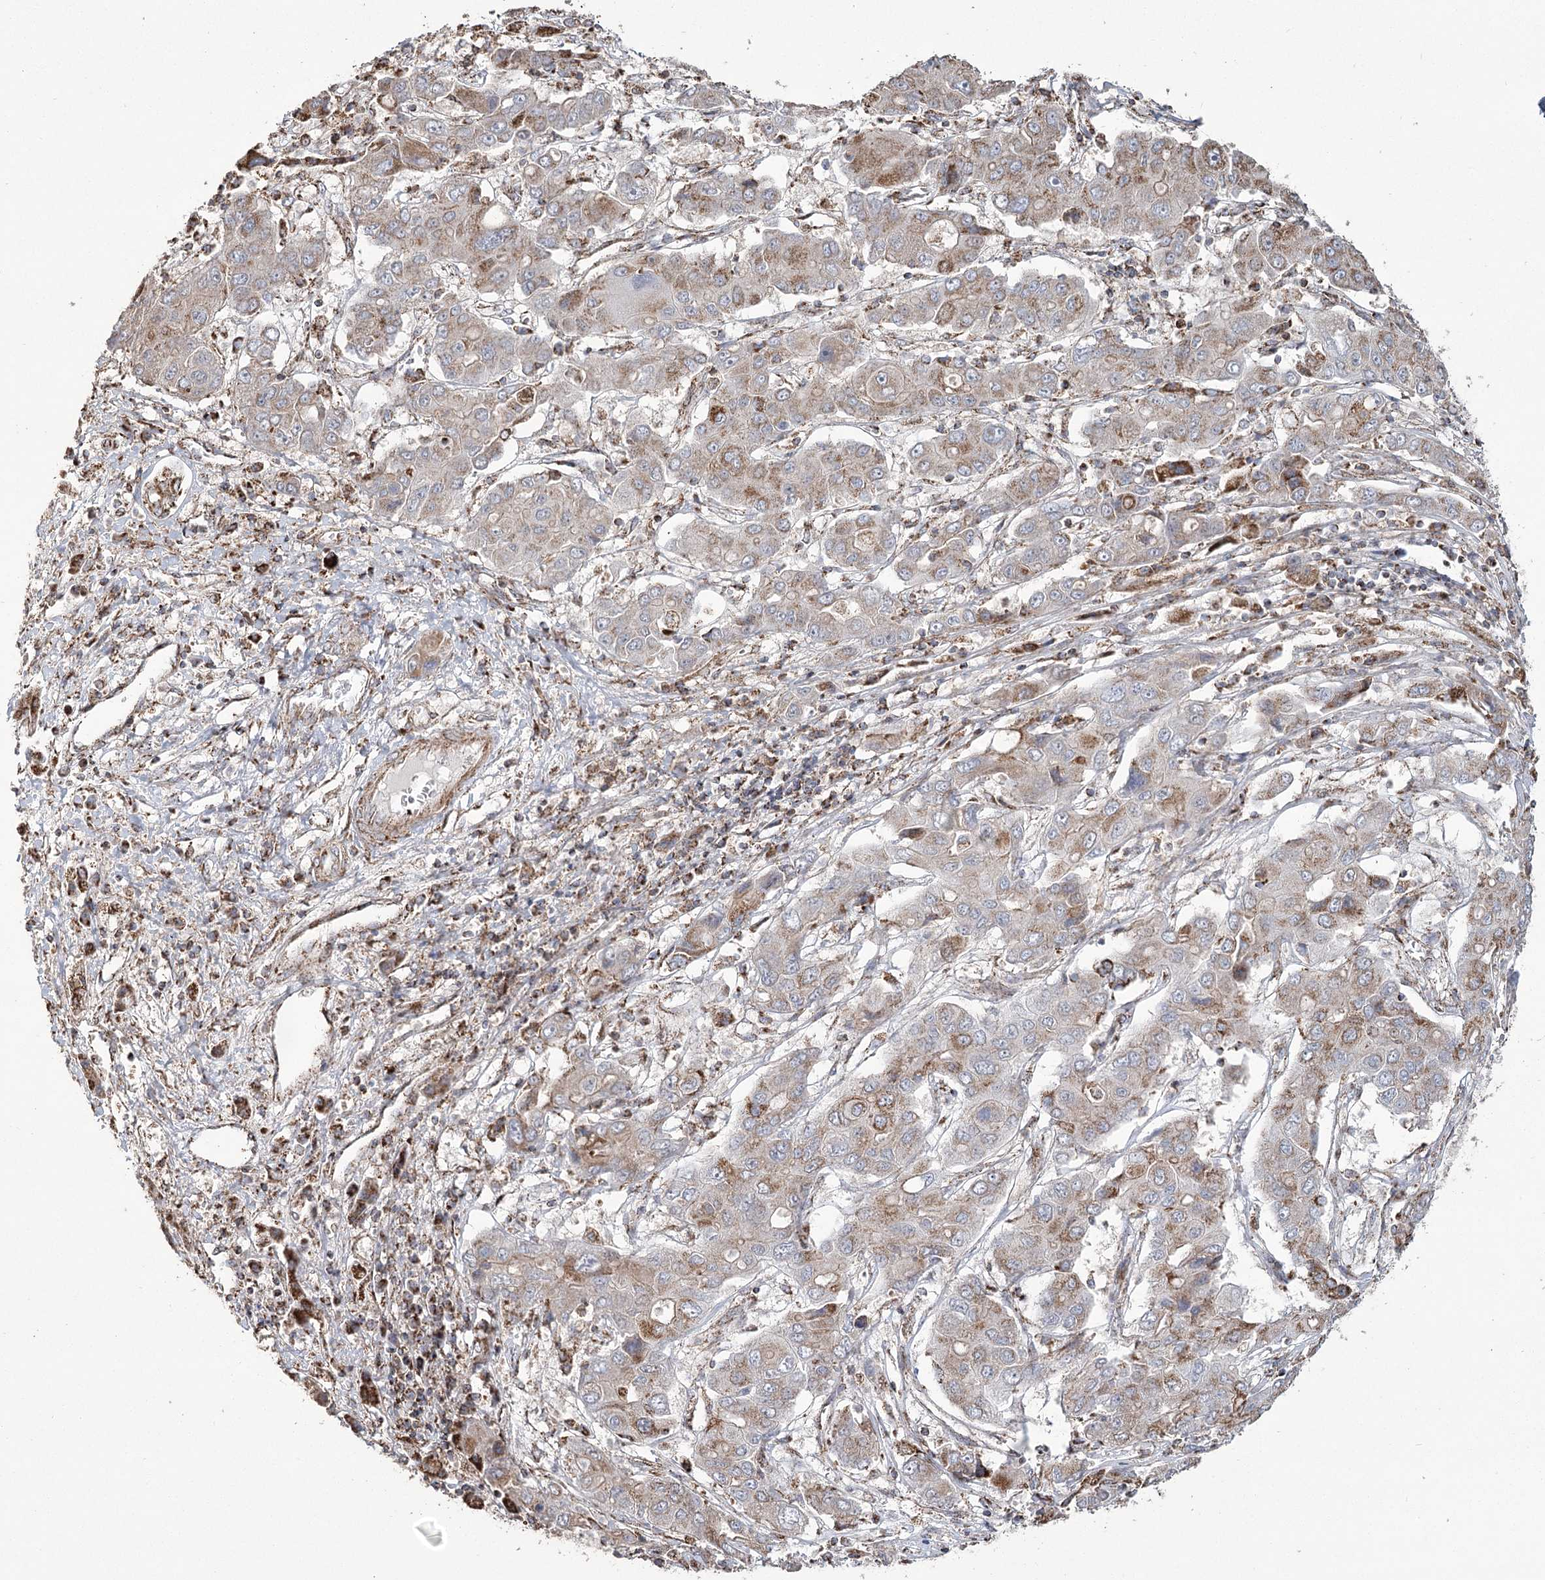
{"staining": {"intensity": "moderate", "quantity": "25%-75%", "location": "cytoplasmic/membranous"}, "tissue": "liver cancer", "cell_type": "Tumor cells", "image_type": "cancer", "snomed": [{"axis": "morphology", "description": "Cholangiocarcinoma"}, {"axis": "topography", "description": "Liver"}], "caption": "A high-resolution micrograph shows immunohistochemistry staining of liver cholangiocarcinoma, which shows moderate cytoplasmic/membranous positivity in about 25%-75% of tumor cells. Using DAB (brown) and hematoxylin (blue) stains, captured at high magnification using brightfield microscopy.", "gene": "RANBP3L", "patient": {"sex": "male", "age": 67}}